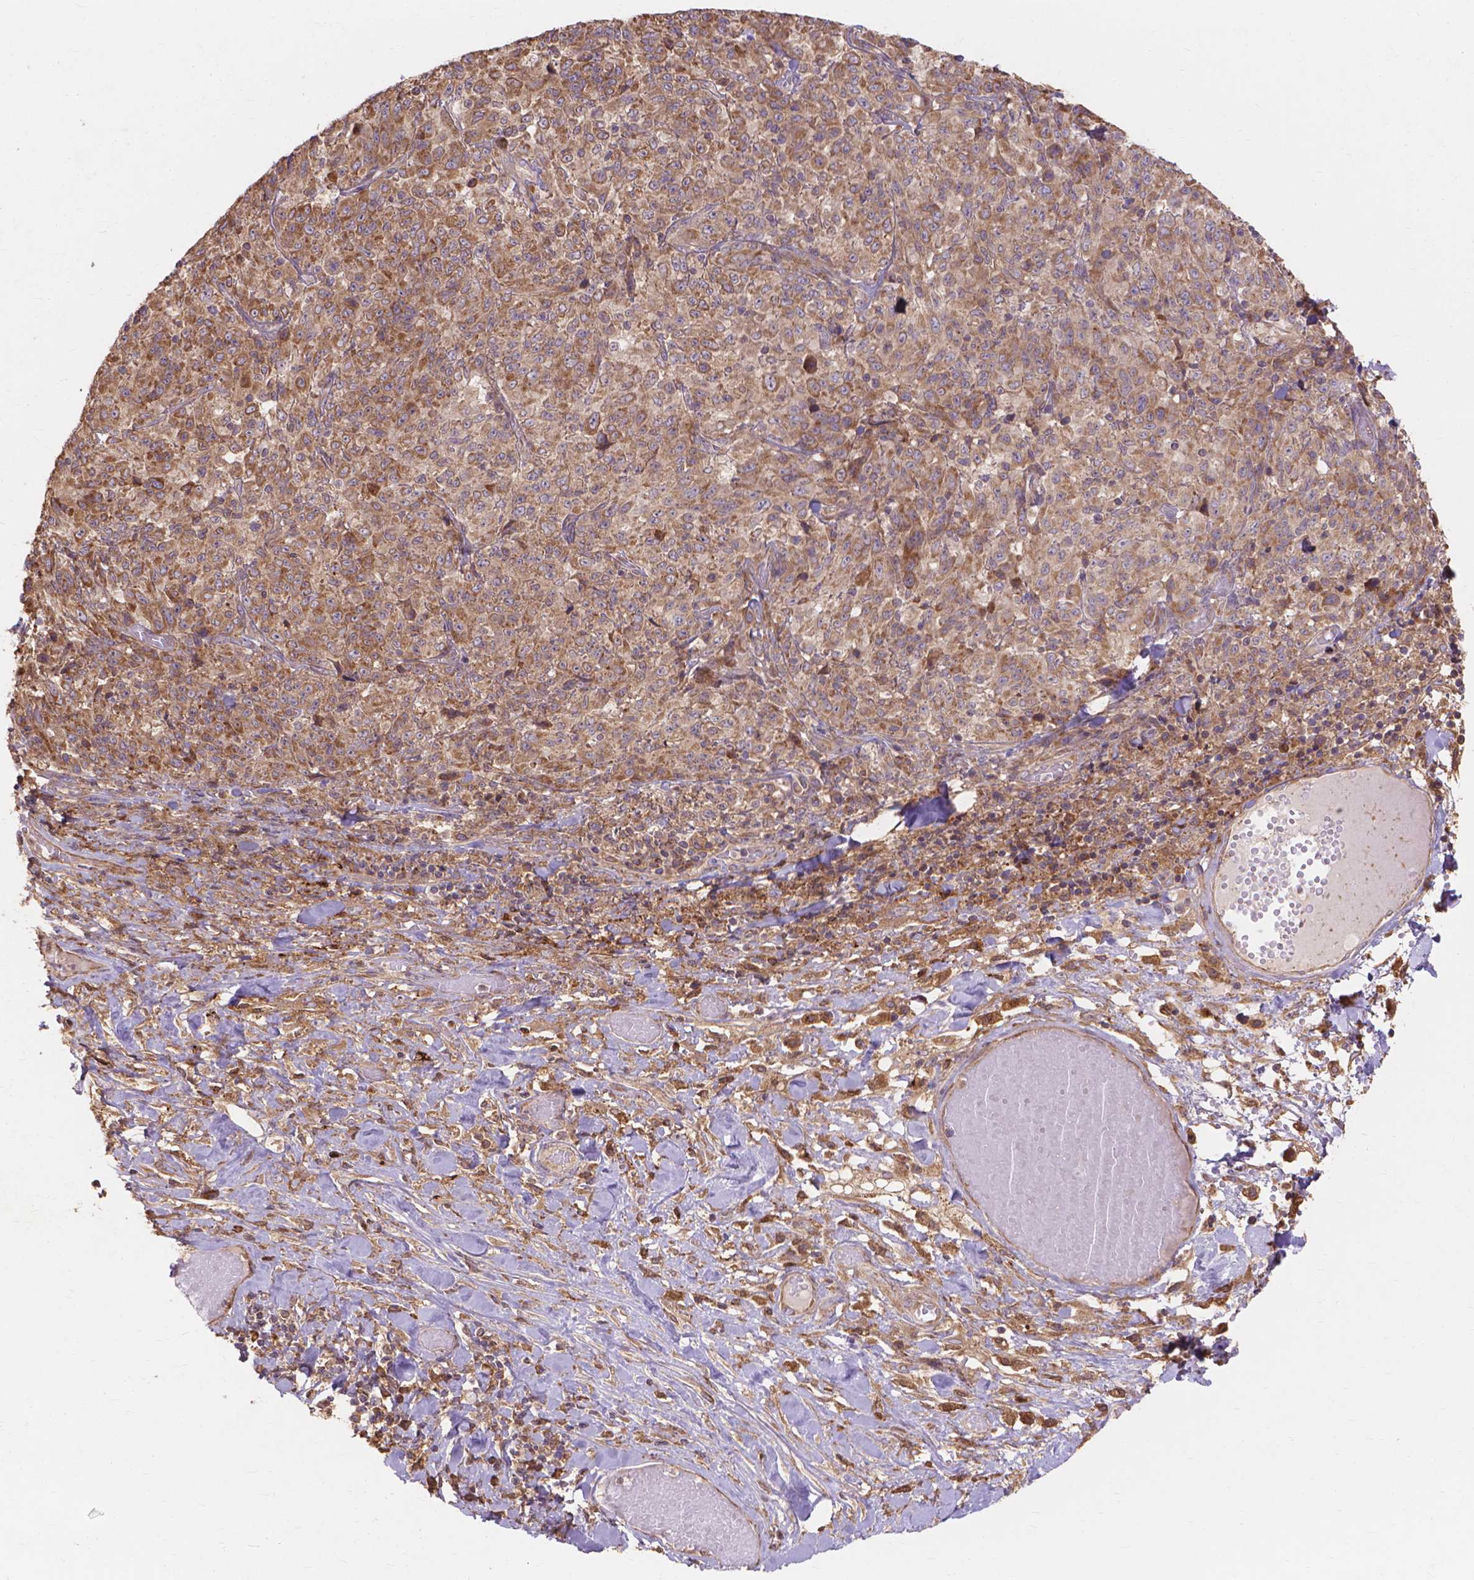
{"staining": {"intensity": "moderate", "quantity": ">75%", "location": "cytoplasmic/membranous"}, "tissue": "melanoma", "cell_type": "Tumor cells", "image_type": "cancer", "snomed": [{"axis": "morphology", "description": "Malignant melanoma, NOS"}, {"axis": "topography", "description": "Skin"}], "caption": "Melanoma stained with a brown dye reveals moderate cytoplasmic/membranous positive staining in about >75% of tumor cells.", "gene": "TAB2", "patient": {"sex": "female", "age": 91}}